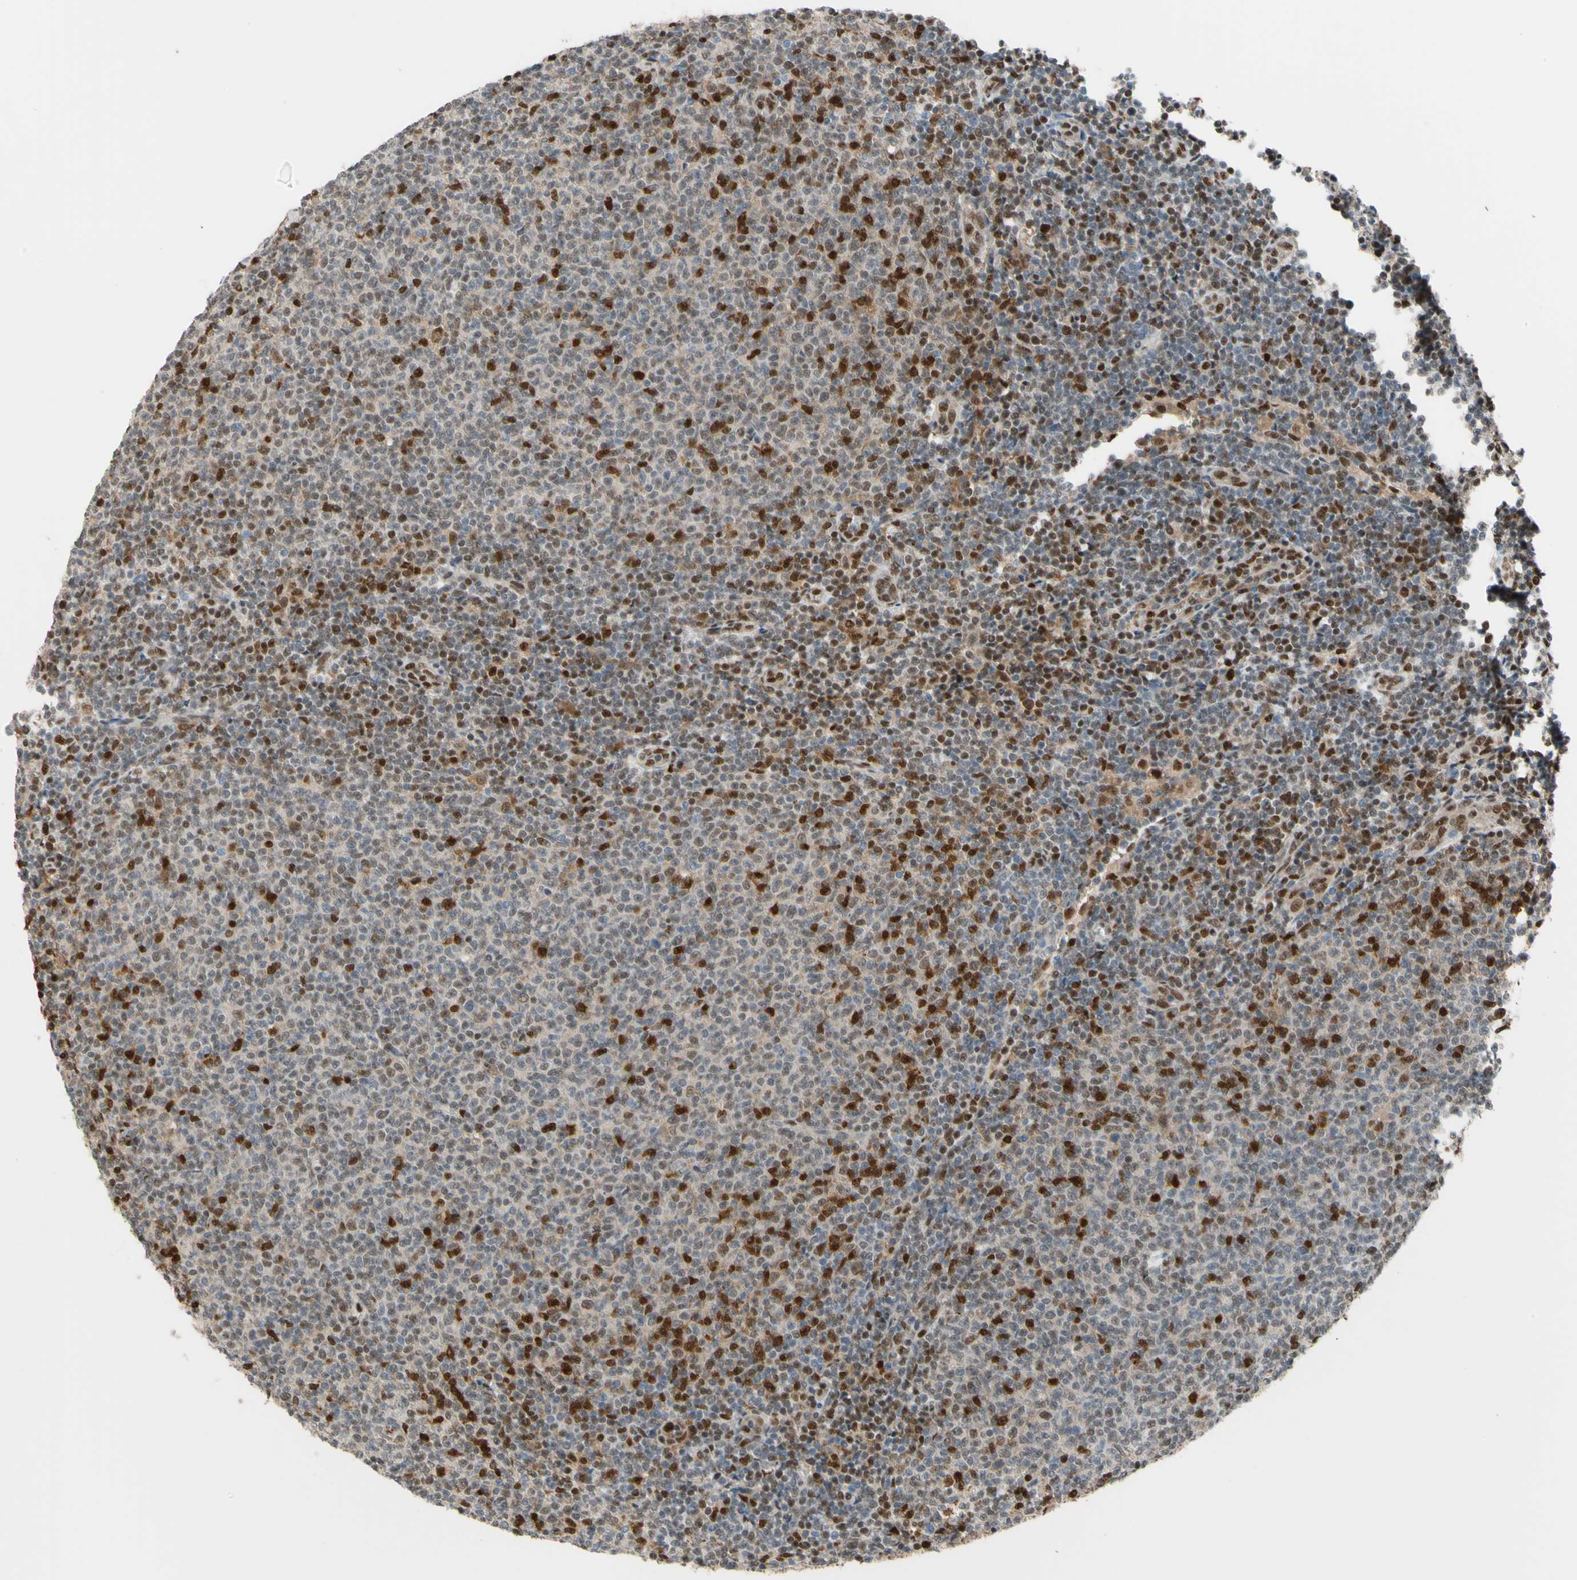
{"staining": {"intensity": "strong", "quantity": "25%-75%", "location": "cytoplasmic/membranous,nuclear"}, "tissue": "lymphoma", "cell_type": "Tumor cells", "image_type": "cancer", "snomed": [{"axis": "morphology", "description": "Malignant lymphoma, non-Hodgkin's type, Low grade"}, {"axis": "topography", "description": "Lymph node"}], "caption": "Immunohistochemistry (IHC) (DAB) staining of human lymphoma reveals strong cytoplasmic/membranous and nuclear protein expression in approximately 25%-75% of tumor cells.", "gene": "FKBP5", "patient": {"sex": "male", "age": 66}}